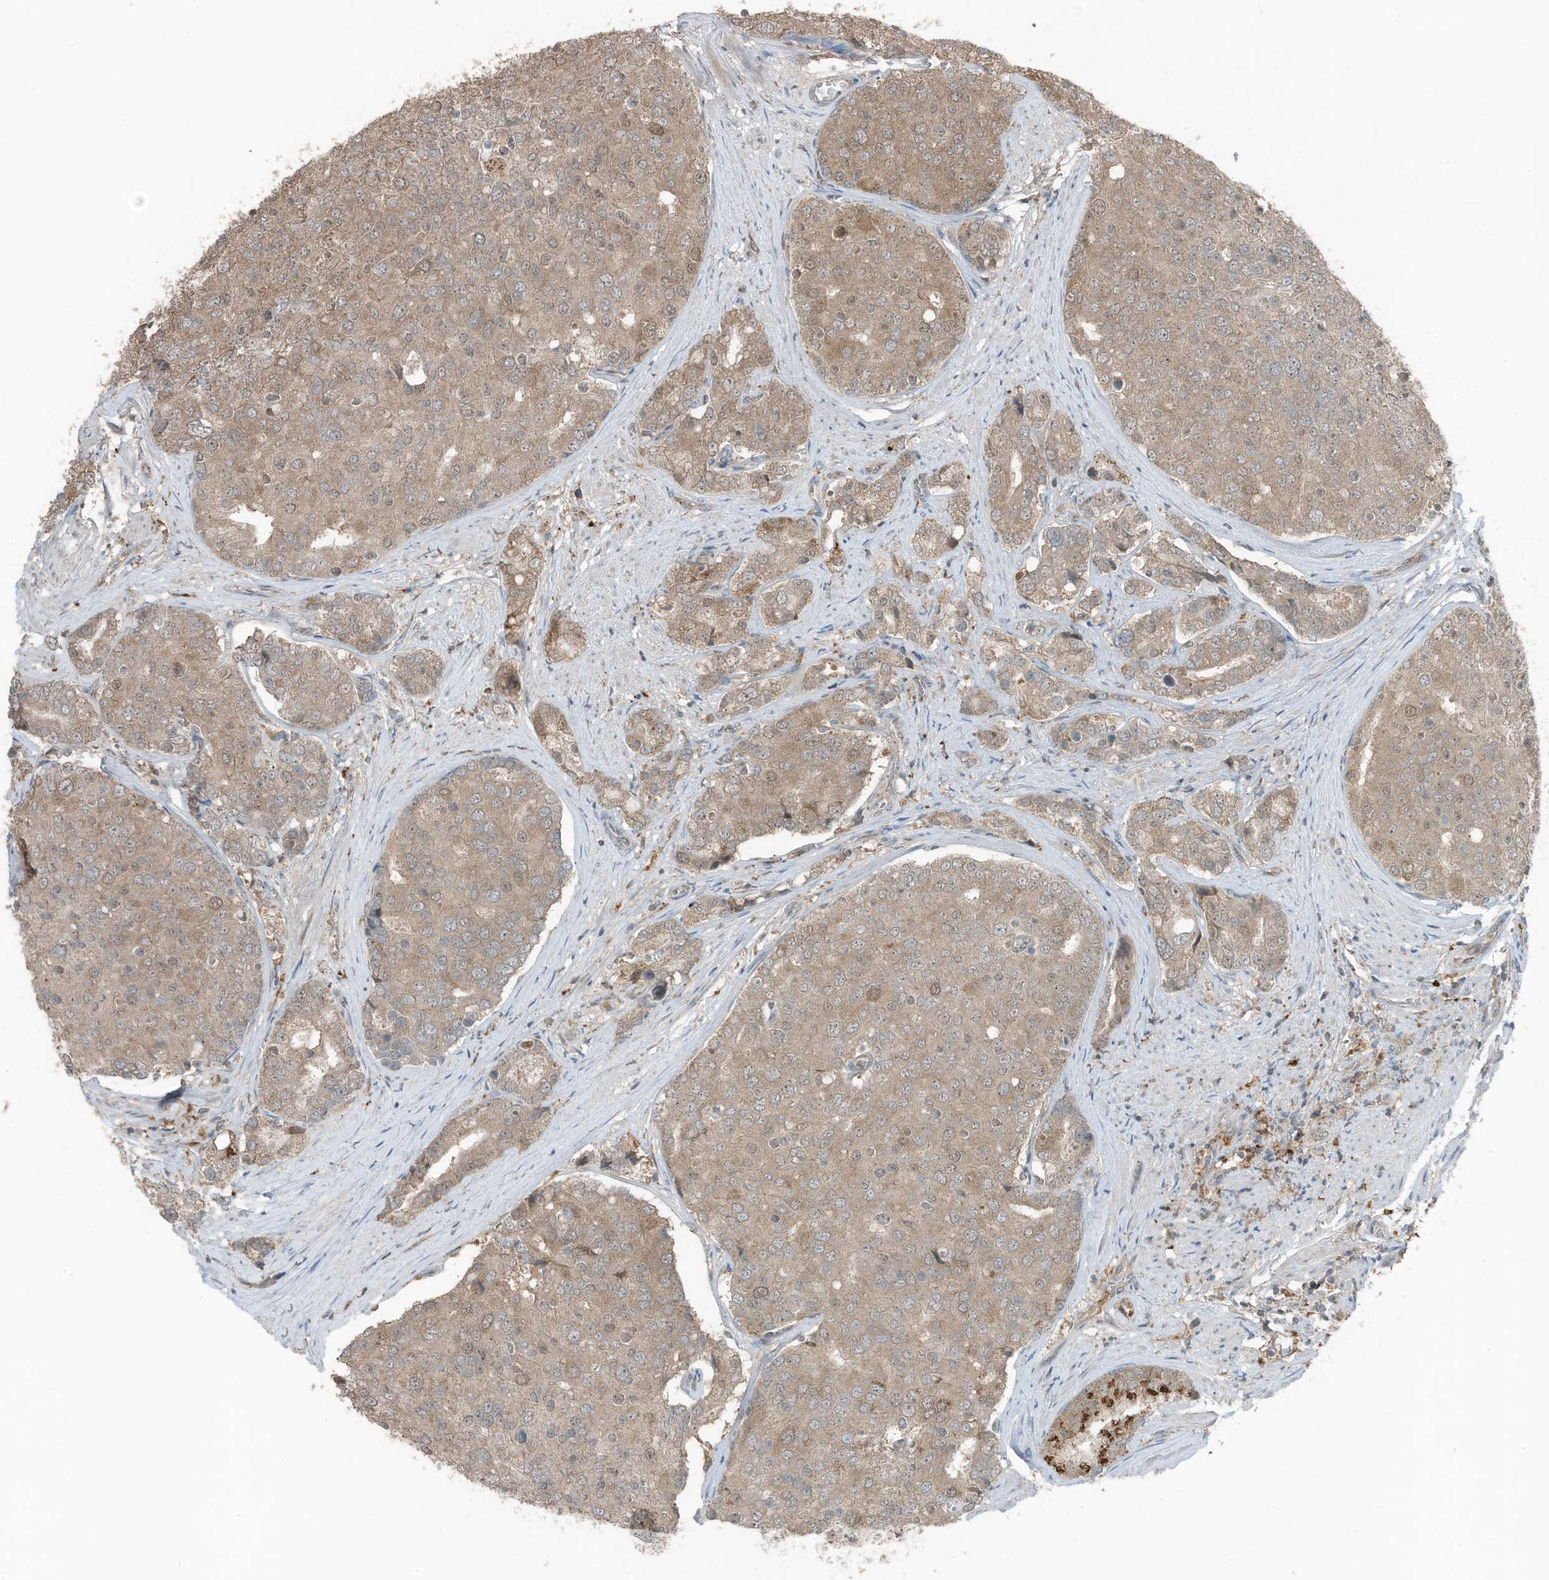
{"staining": {"intensity": "weak", "quantity": "25%-75%", "location": "cytoplasmic/membranous,nuclear"}, "tissue": "prostate cancer", "cell_type": "Tumor cells", "image_type": "cancer", "snomed": [{"axis": "morphology", "description": "Adenocarcinoma, High grade"}, {"axis": "topography", "description": "Prostate"}], "caption": "High-magnification brightfield microscopy of high-grade adenocarcinoma (prostate) stained with DAB (3,3'-diaminobenzidine) (brown) and counterstained with hematoxylin (blue). tumor cells exhibit weak cytoplasmic/membranous and nuclear expression is present in about25%-75% of cells.", "gene": "TXNDC9", "patient": {"sex": "male", "age": 50}}